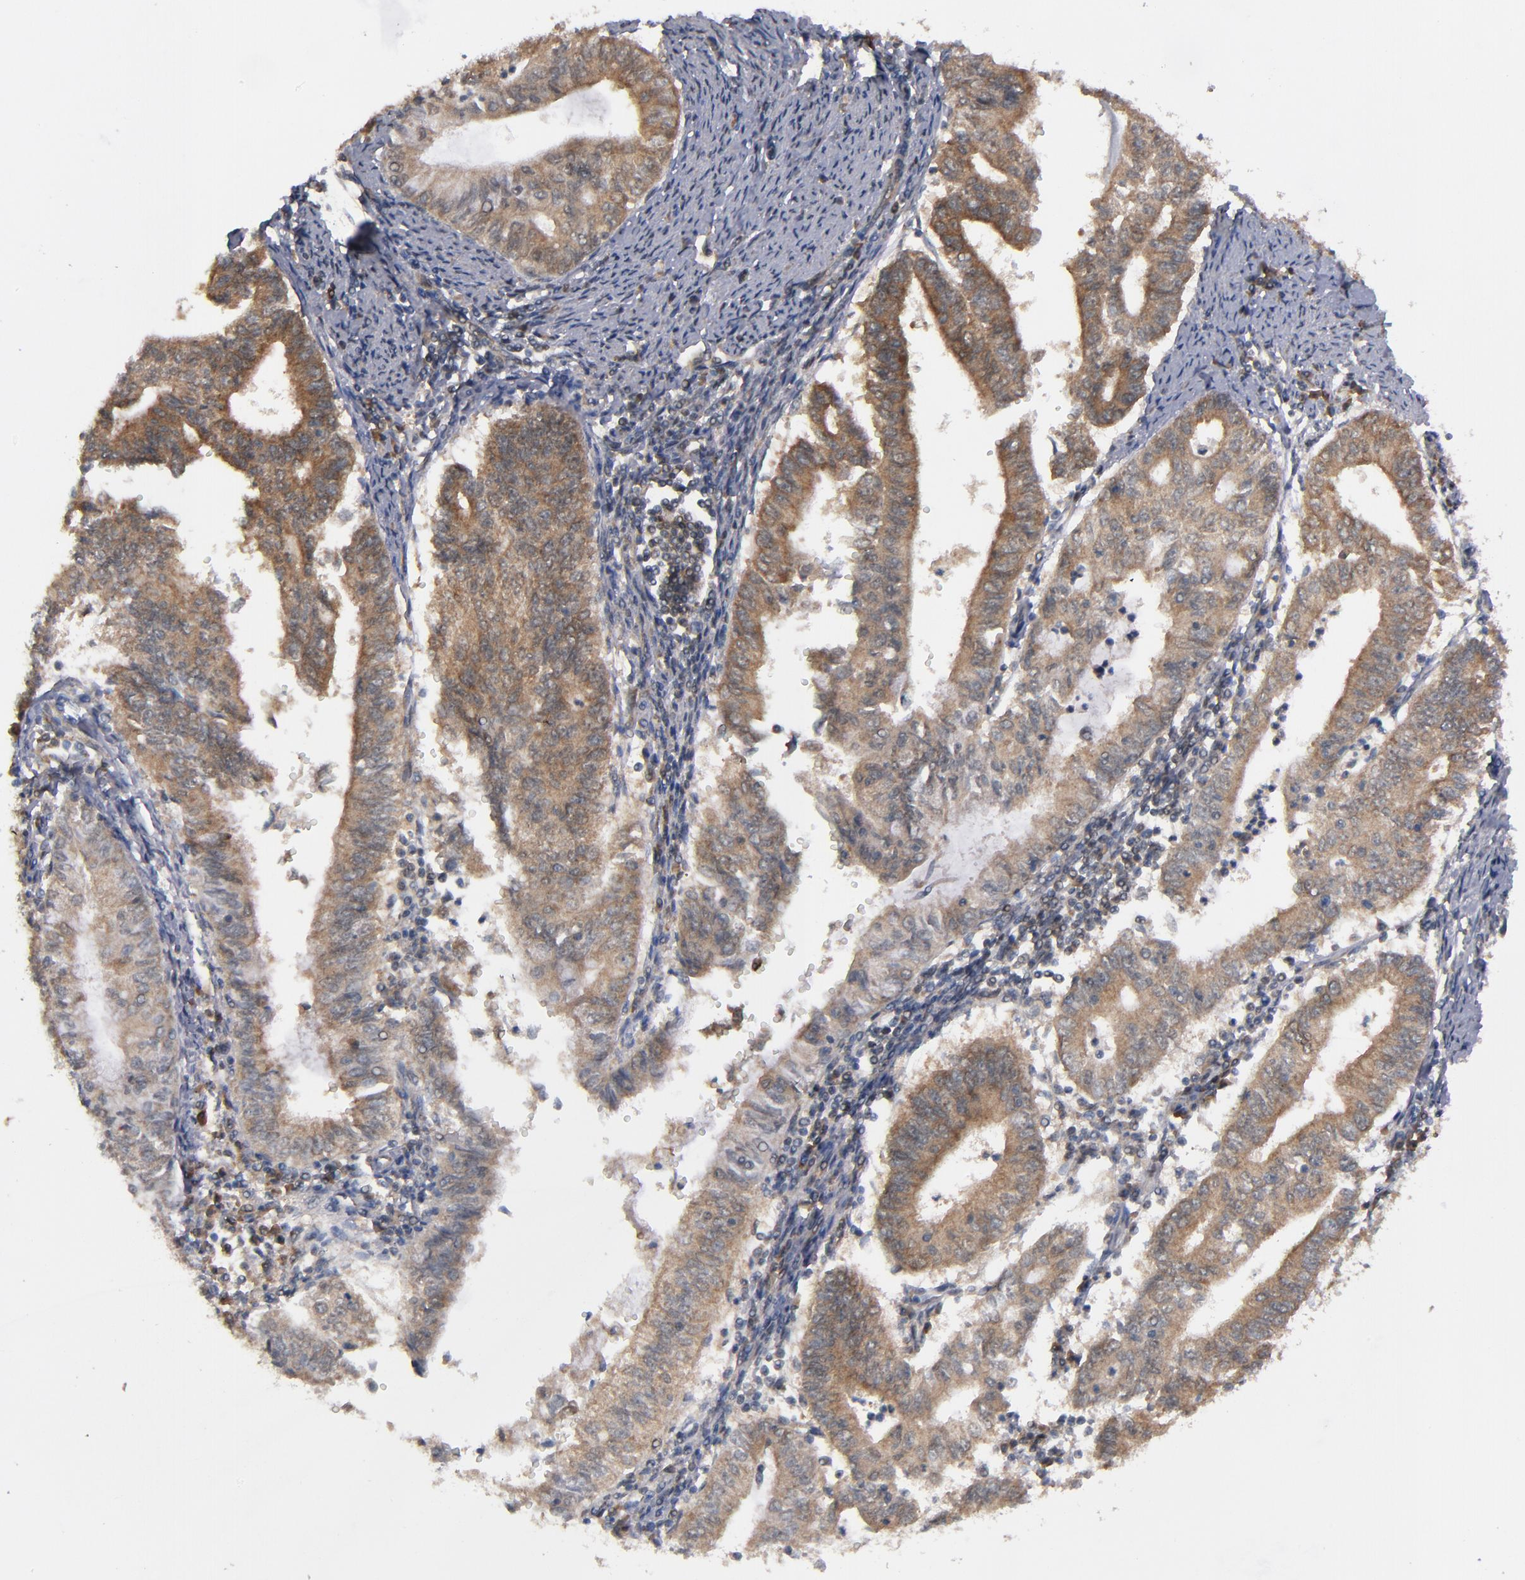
{"staining": {"intensity": "strong", "quantity": ">75%", "location": "cytoplasmic/membranous"}, "tissue": "endometrial cancer", "cell_type": "Tumor cells", "image_type": "cancer", "snomed": [{"axis": "morphology", "description": "Adenocarcinoma, NOS"}, {"axis": "topography", "description": "Endometrium"}], "caption": "DAB immunohistochemical staining of adenocarcinoma (endometrial) demonstrates strong cytoplasmic/membranous protein positivity in approximately >75% of tumor cells. The staining is performed using DAB (3,3'-diaminobenzidine) brown chromogen to label protein expression. The nuclei are counter-stained blue using hematoxylin.", "gene": "ALG13", "patient": {"sex": "female", "age": 66}}